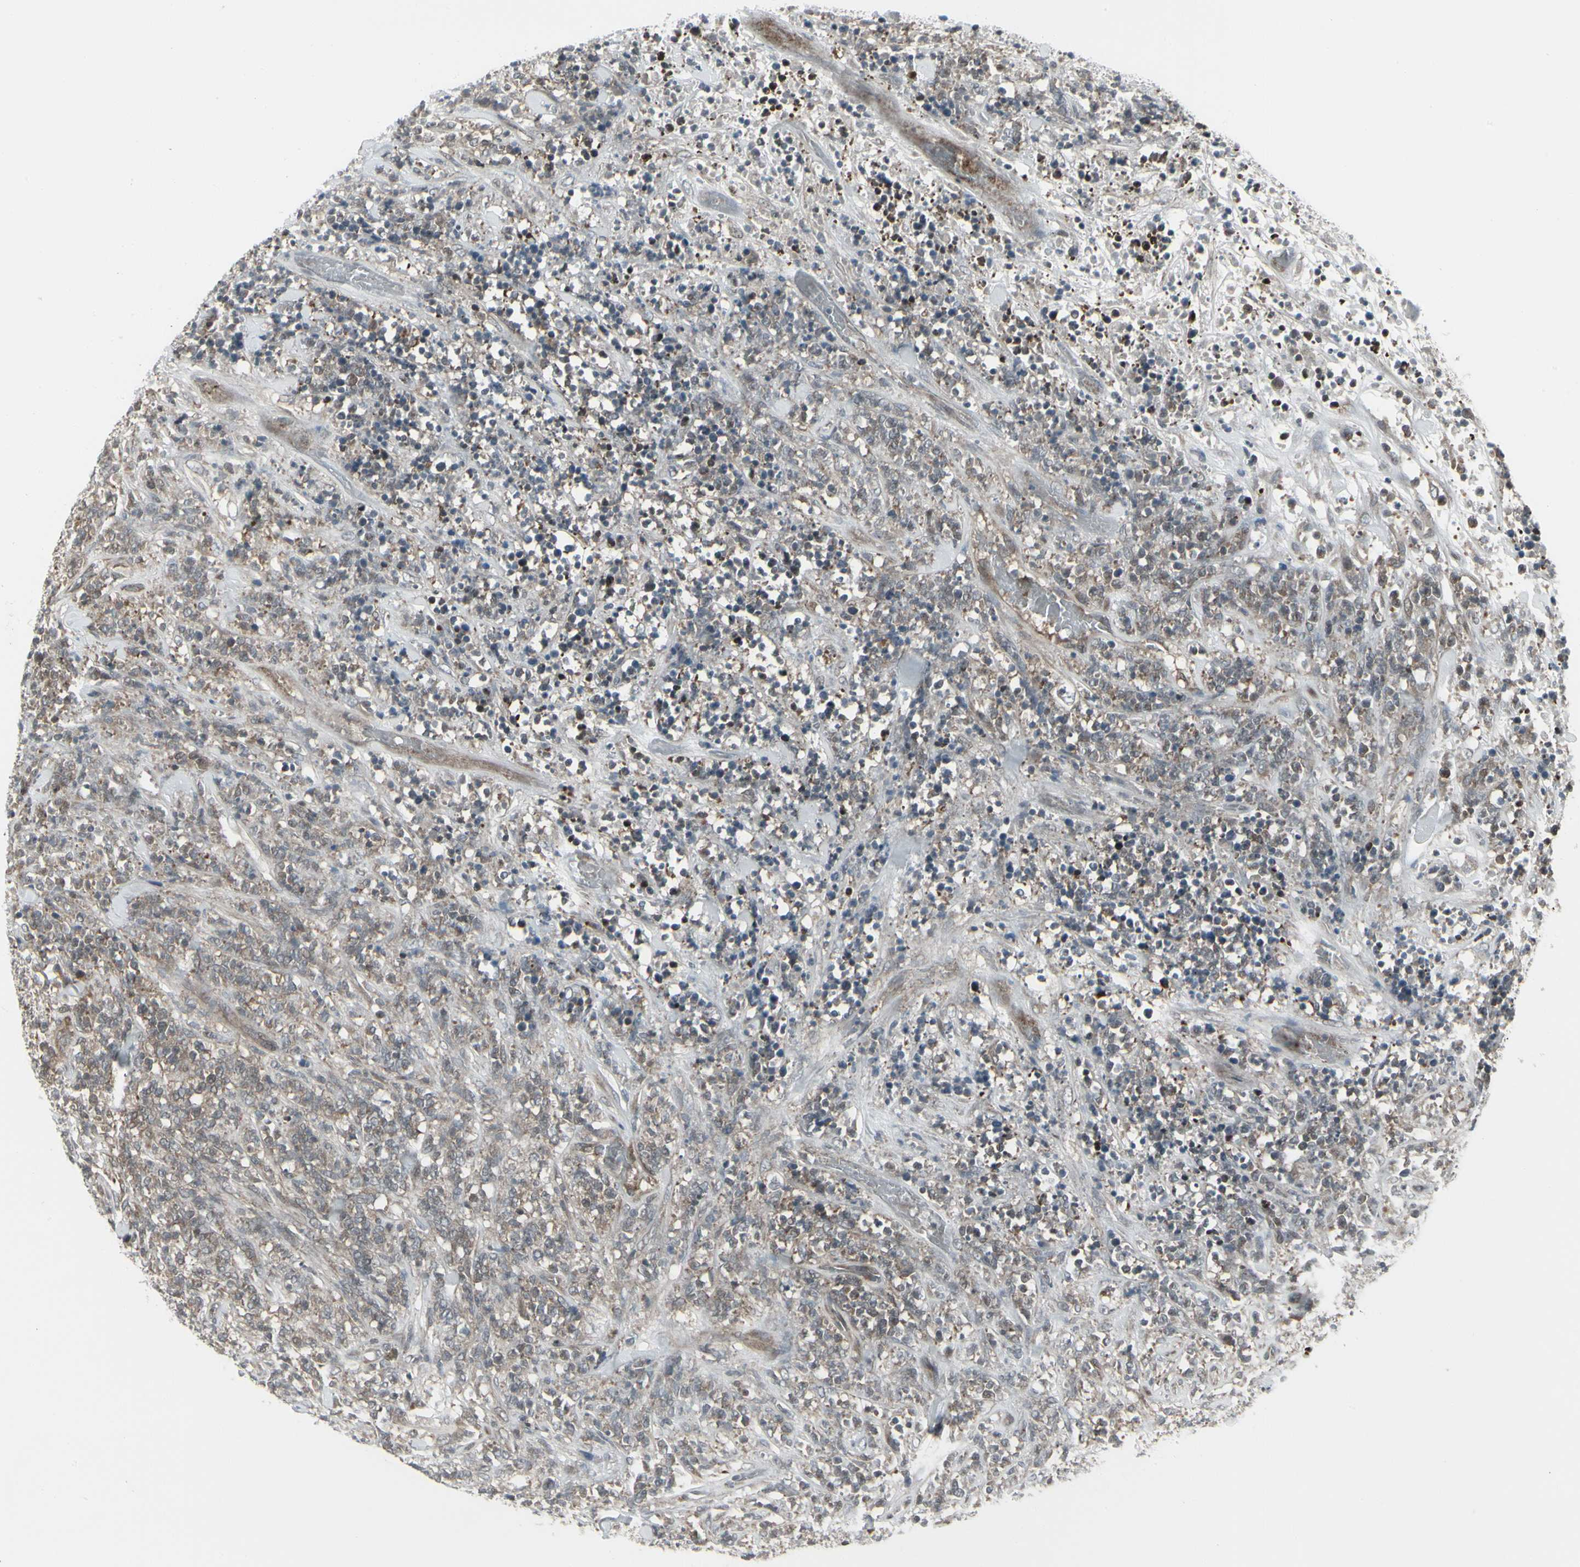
{"staining": {"intensity": "weak", "quantity": "25%-75%", "location": "cytoplasmic/membranous"}, "tissue": "lymphoma", "cell_type": "Tumor cells", "image_type": "cancer", "snomed": [{"axis": "morphology", "description": "Malignant lymphoma, non-Hodgkin's type, High grade"}, {"axis": "topography", "description": "Soft tissue"}], "caption": "High-grade malignant lymphoma, non-Hodgkin's type stained with immunohistochemistry reveals weak cytoplasmic/membranous expression in approximately 25%-75% of tumor cells.", "gene": "IGFBP6", "patient": {"sex": "male", "age": 18}}